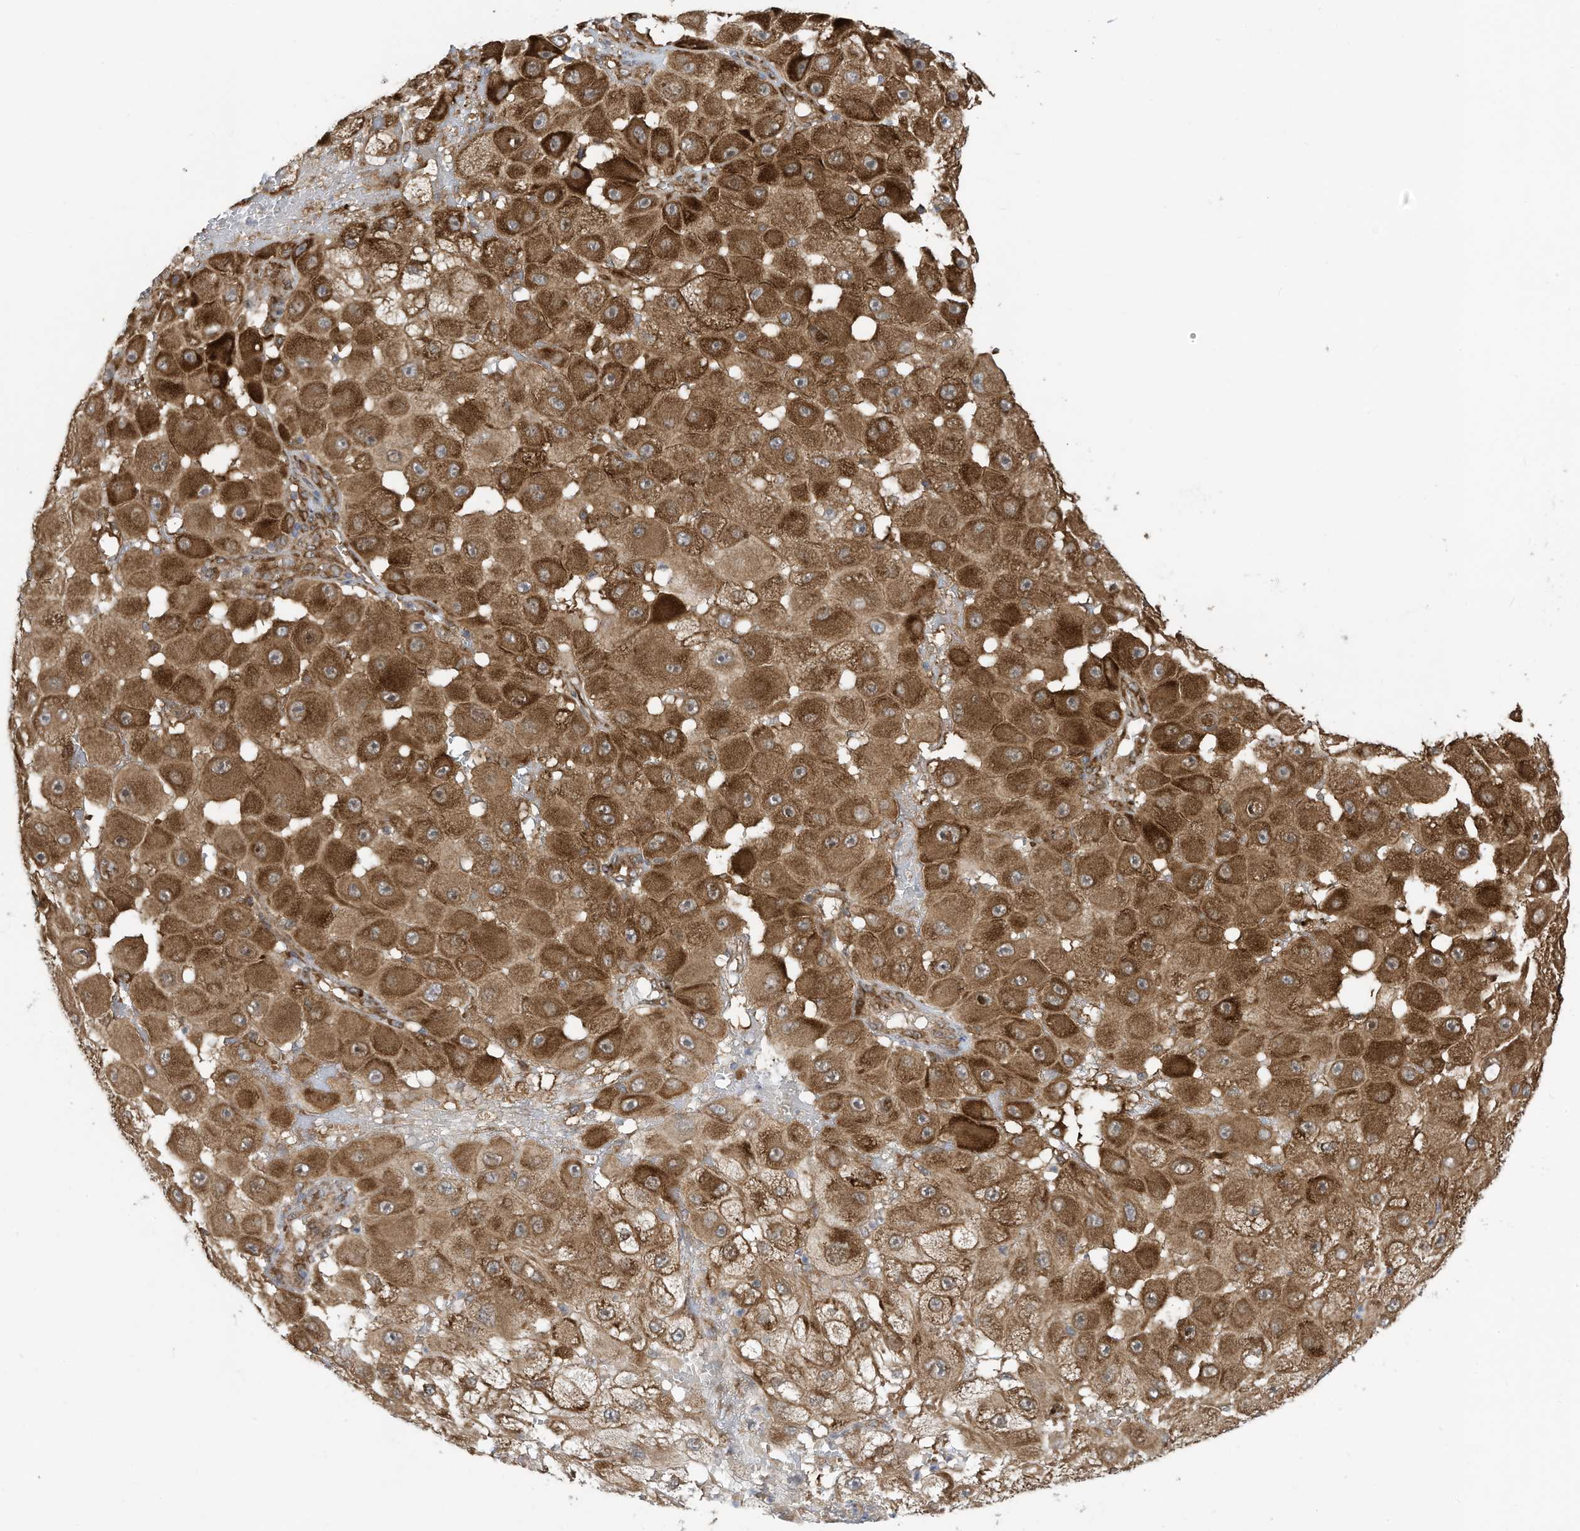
{"staining": {"intensity": "moderate", "quantity": ">75%", "location": "cytoplasmic/membranous"}, "tissue": "melanoma", "cell_type": "Tumor cells", "image_type": "cancer", "snomed": [{"axis": "morphology", "description": "Malignant melanoma, NOS"}, {"axis": "topography", "description": "Skin"}], "caption": "Melanoma stained for a protein exhibits moderate cytoplasmic/membranous positivity in tumor cells.", "gene": "USE1", "patient": {"sex": "female", "age": 81}}